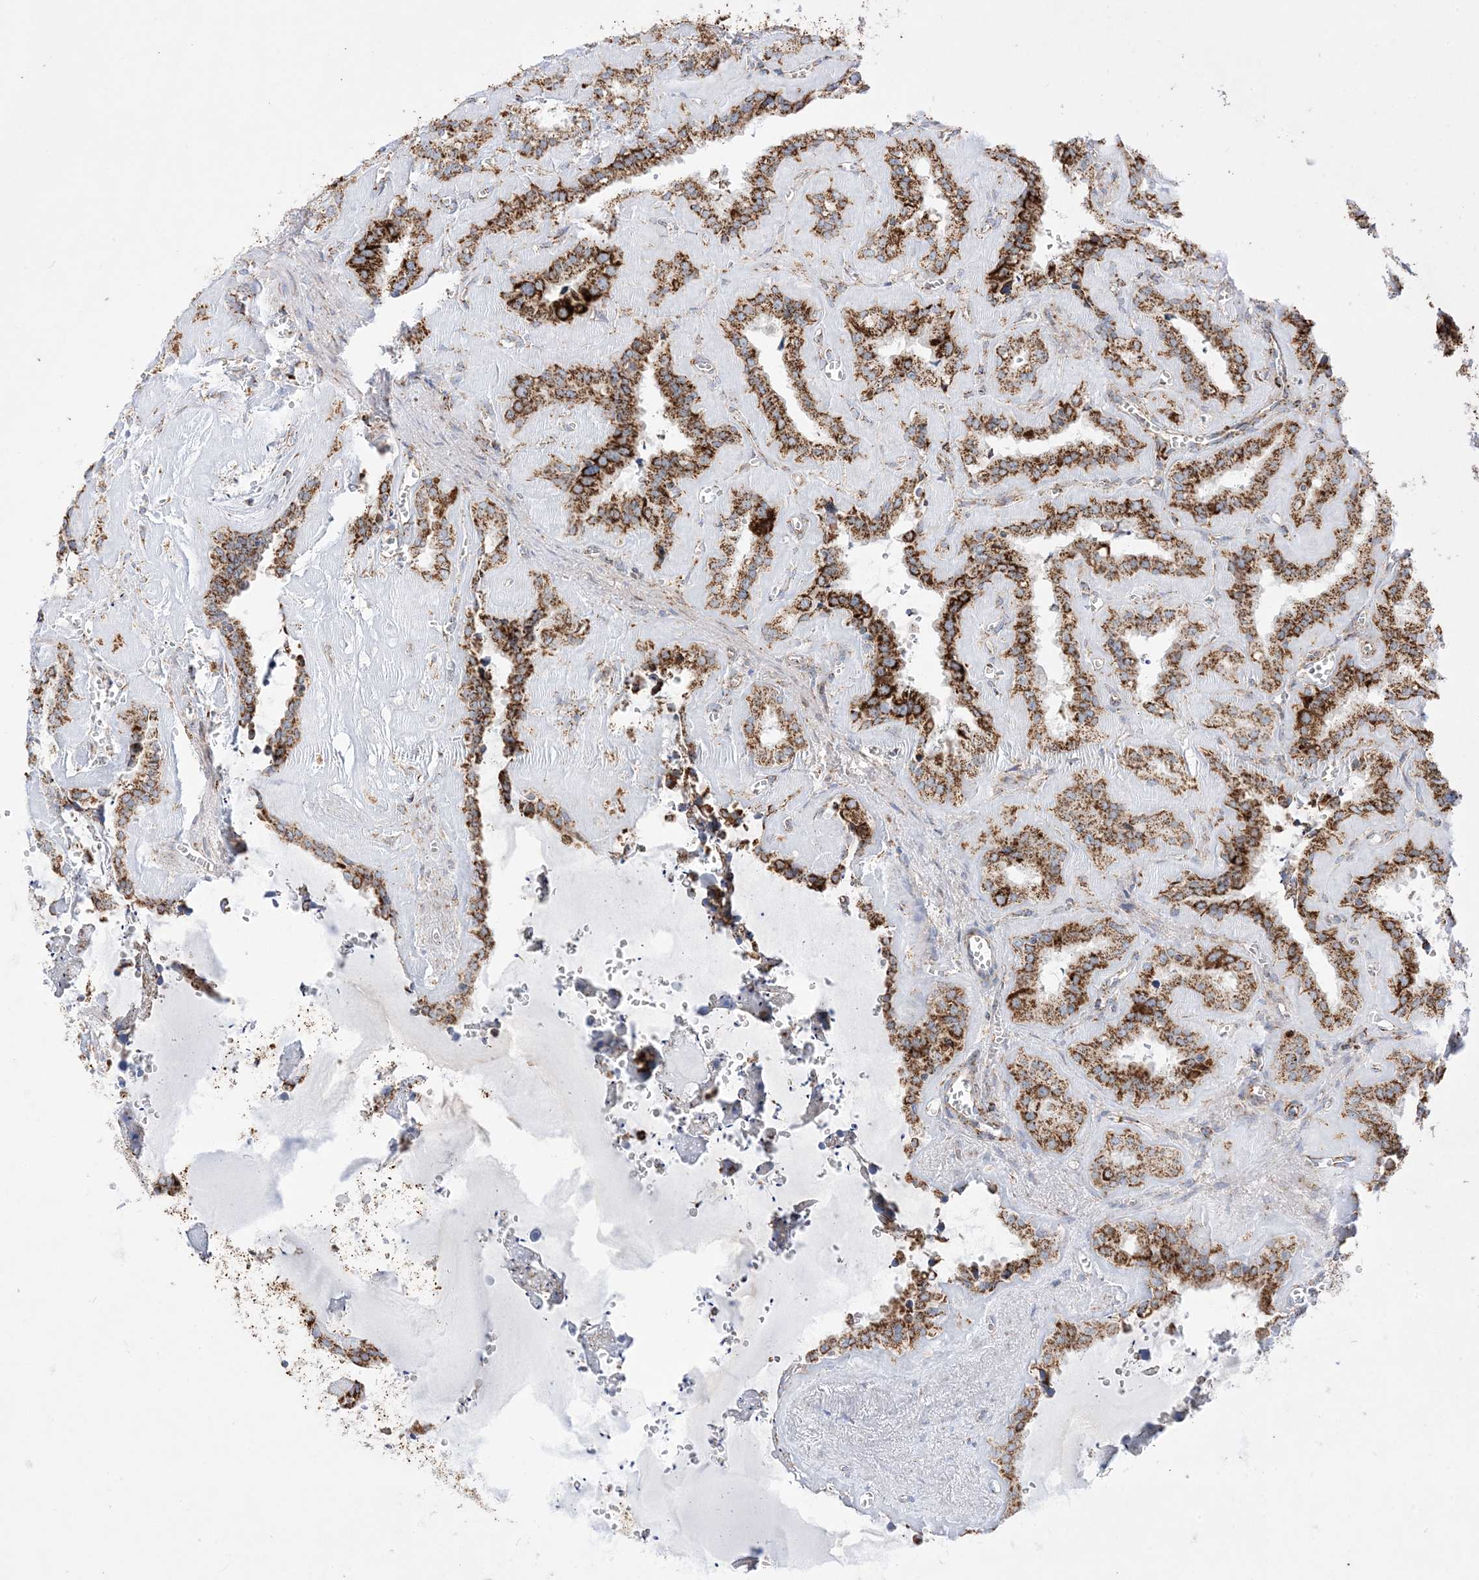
{"staining": {"intensity": "strong", "quantity": ">75%", "location": "cytoplasmic/membranous"}, "tissue": "seminal vesicle", "cell_type": "Glandular cells", "image_type": "normal", "snomed": [{"axis": "morphology", "description": "Normal tissue, NOS"}, {"axis": "topography", "description": "Prostate"}, {"axis": "topography", "description": "Seminal veicle"}], "caption": "Glandular cells show strong cytoplasmic/membranous positivity in about >75% of cells in unremarkable seminal vesicle. The staining is performed using DAB (3,3'-diaminobenzidine) brown chromogen to label protein expression. The nuclei are counter-stained blue using hematoxylin.", "gene": "MRPS36", "patient": {"sex": "male", "age": 59}}